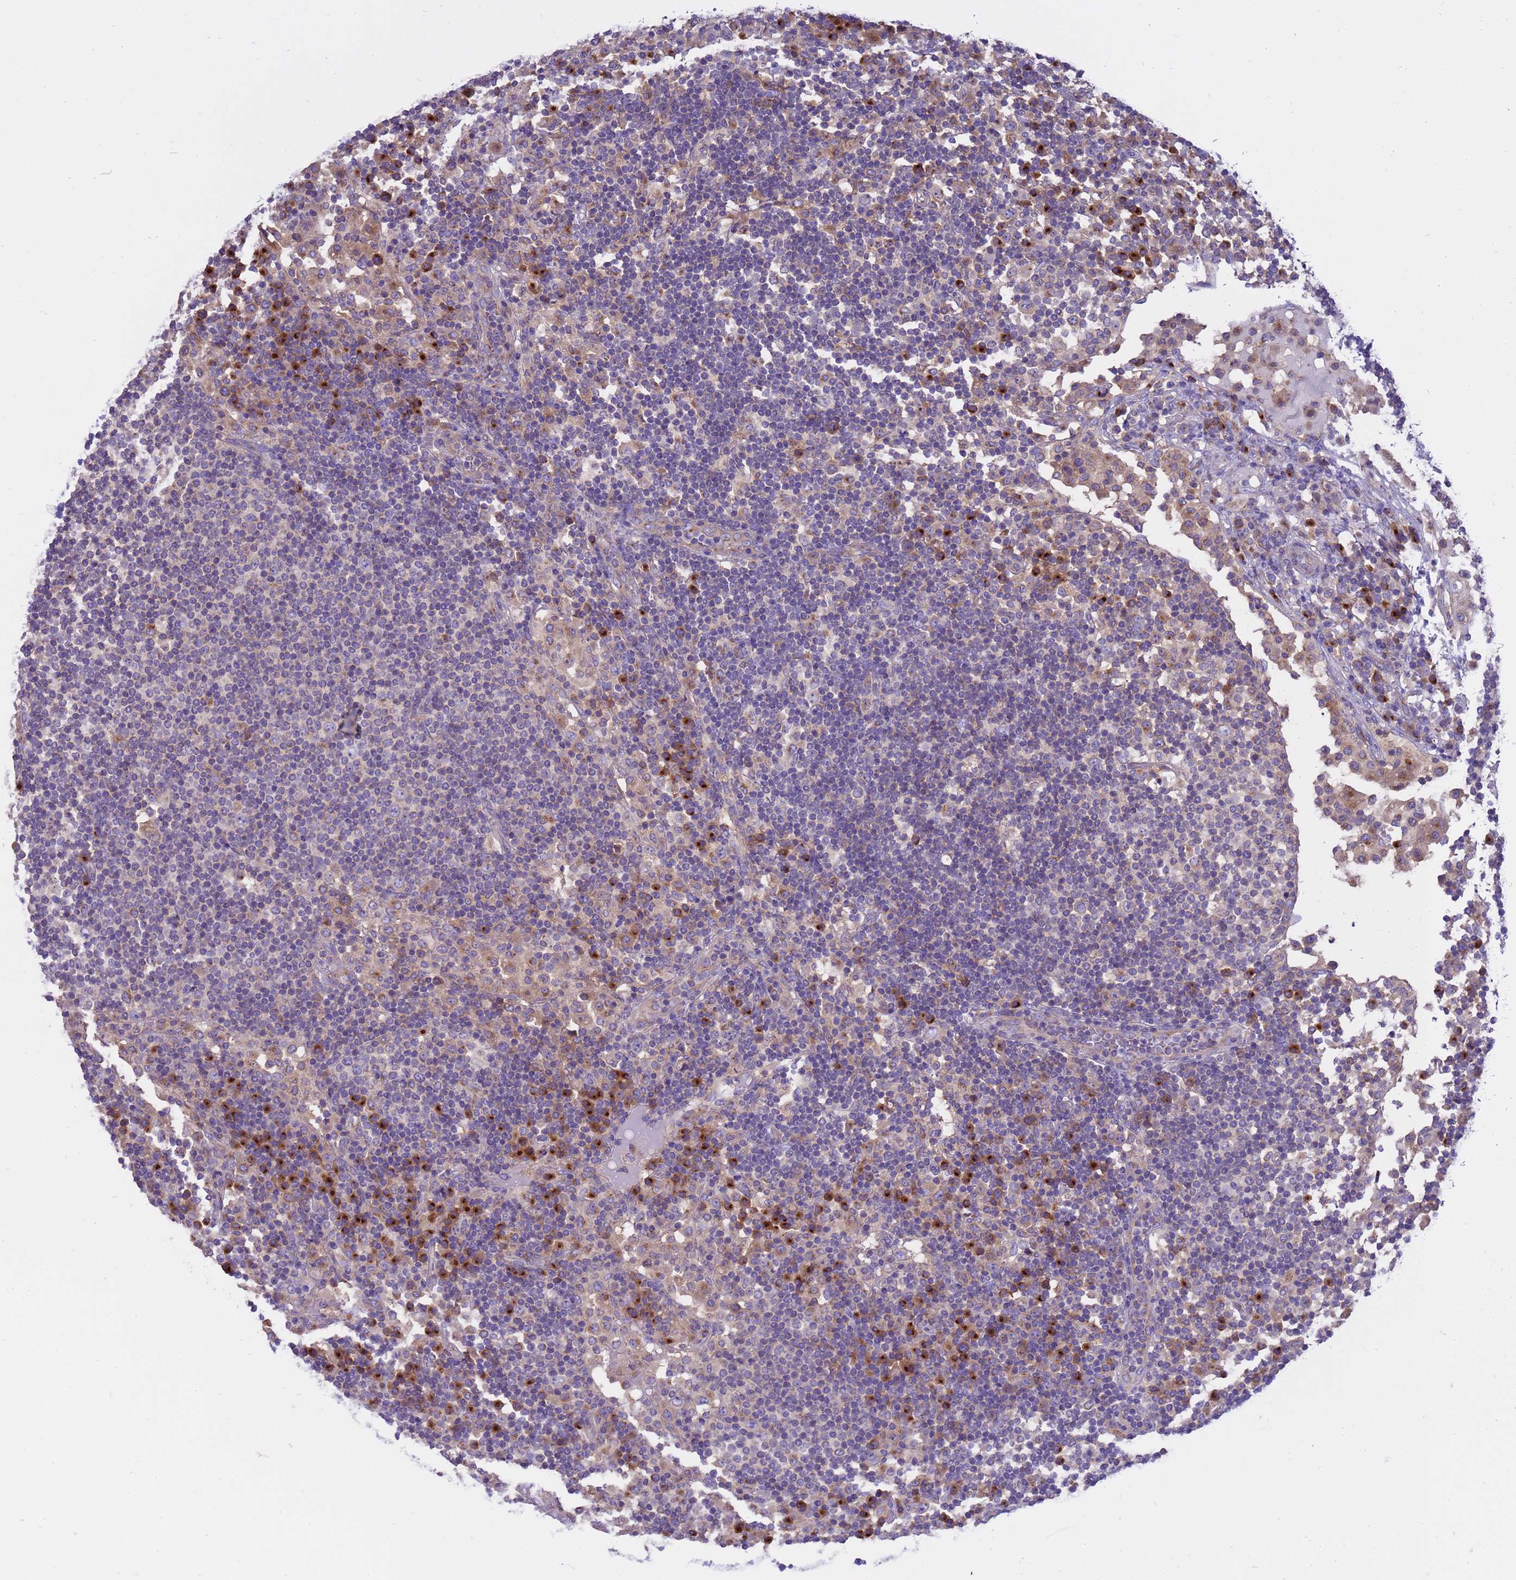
{"staining": {"intensity": "negative", "quantity": "none", "location": "none"}, "tissue": "lymph node", "cell_type": "Germinal center cells", "image_type": "normal", "snomed": [{"axis": "morphology", "description": "Normal tissue, NOS"}, {"axis": "topography", "description": "Lymph node"}], "caption": "DAB (3,3'-diaminobenzidine) immunohistochemical staining of benign human lymph node demonstrates no significant expression in germinal center cells. (Brightfield microscopy of DAB (3,3'-diaminobenzidine) IHC at high magnification).", "gene": "ANAPC1", "patient": {"sex": "female", "age": 53}}